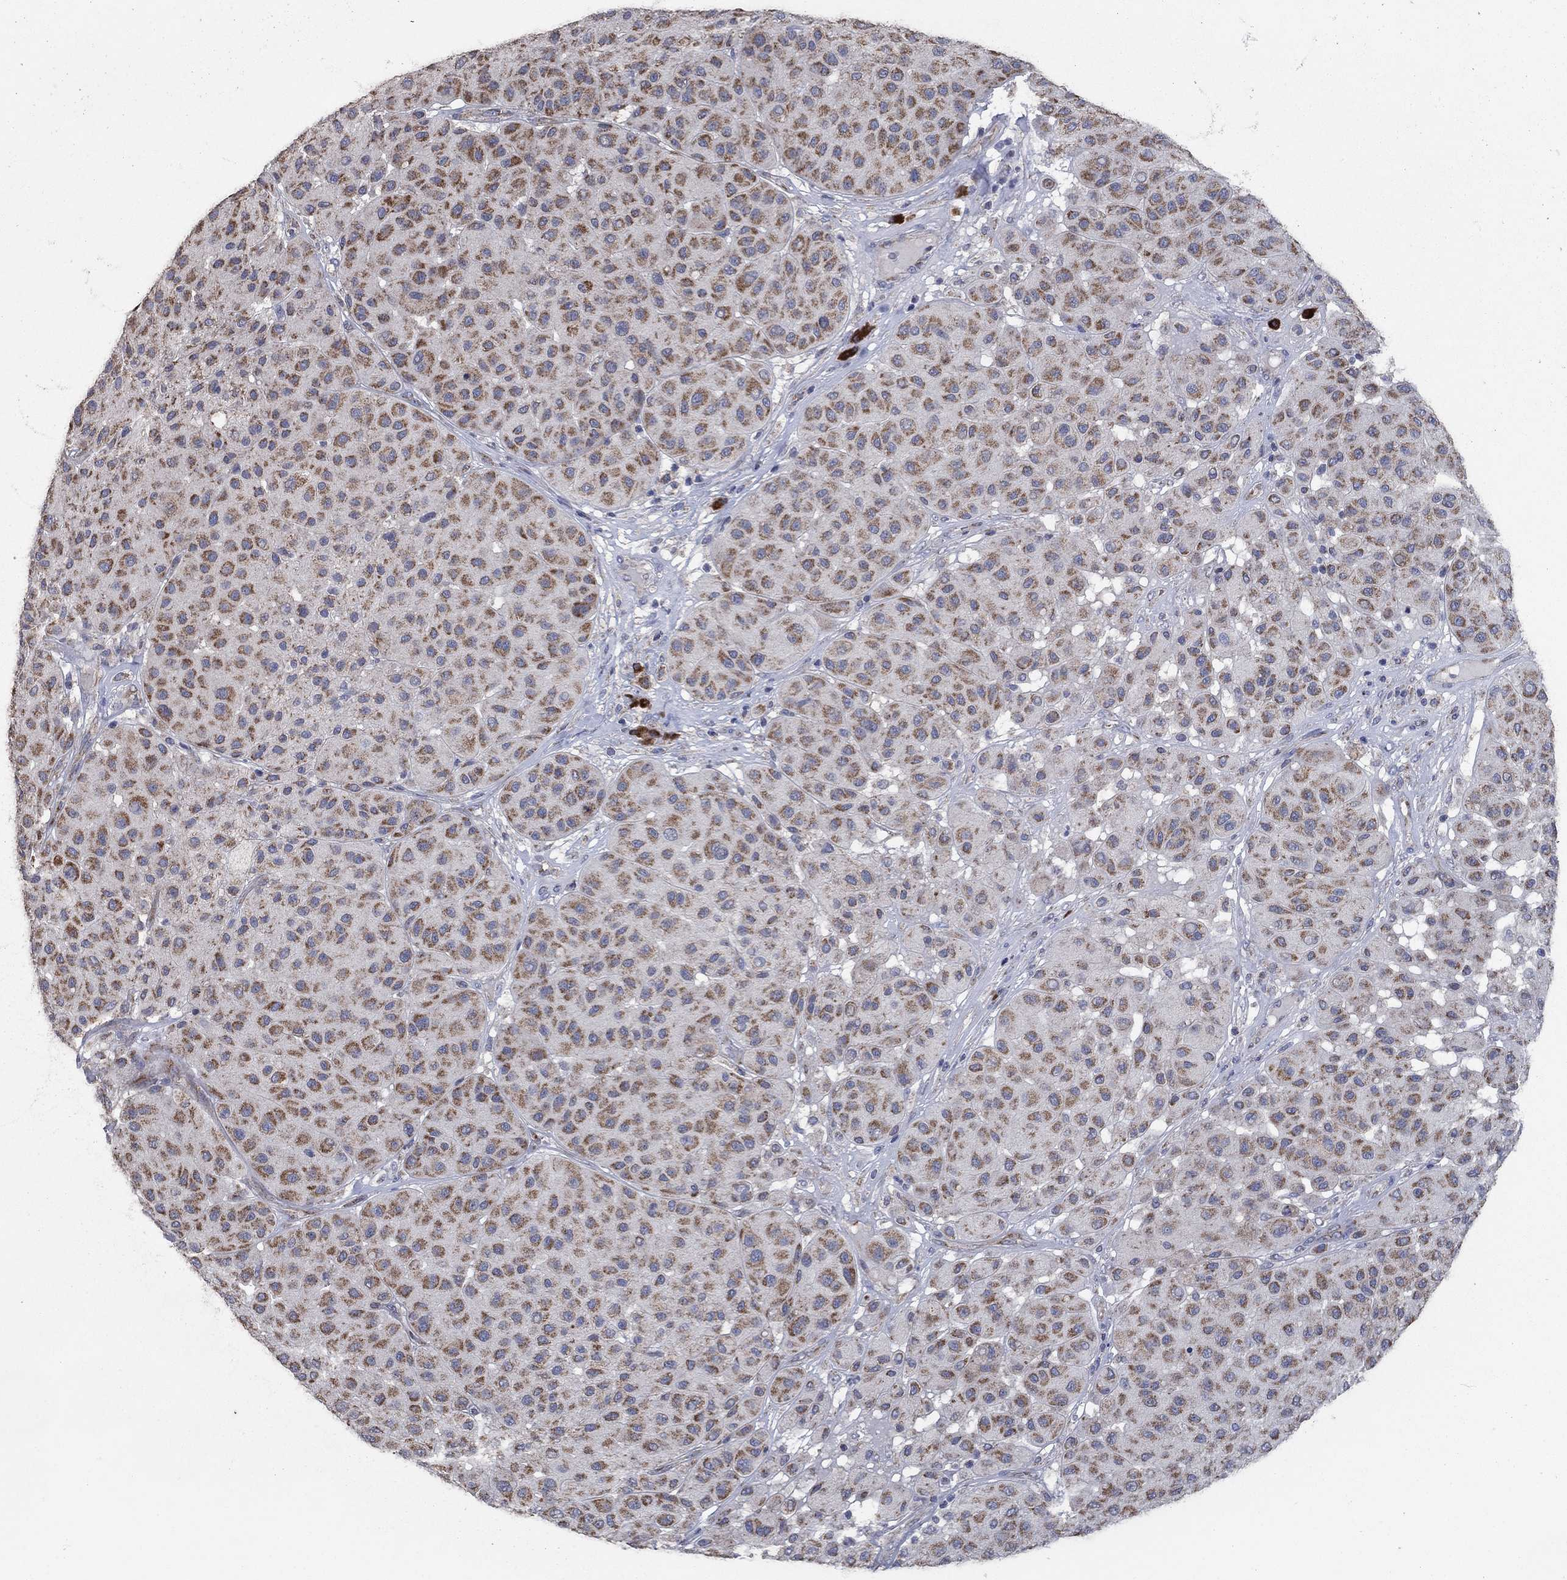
{"staining": {"intensity": "moderate", "quantity": ">75%", "location": "cytoplasmic/membranous"}, "tissue": "melanoma", "cell_type": "Tumor cells", "image_type": "cancer", "snomed": [{"axis": "morphology", "description": "Malignant melanoma, Metastatic site"}, {"axis": "topography", "description": "Smooth muscle"}], "caption": "An image of melanoma stained for a protein displays moderate cytoplasmic/membranous brown staining in tumor cells.", "gene": "HID1", "patient": {"sex": "male", "age": 41}}